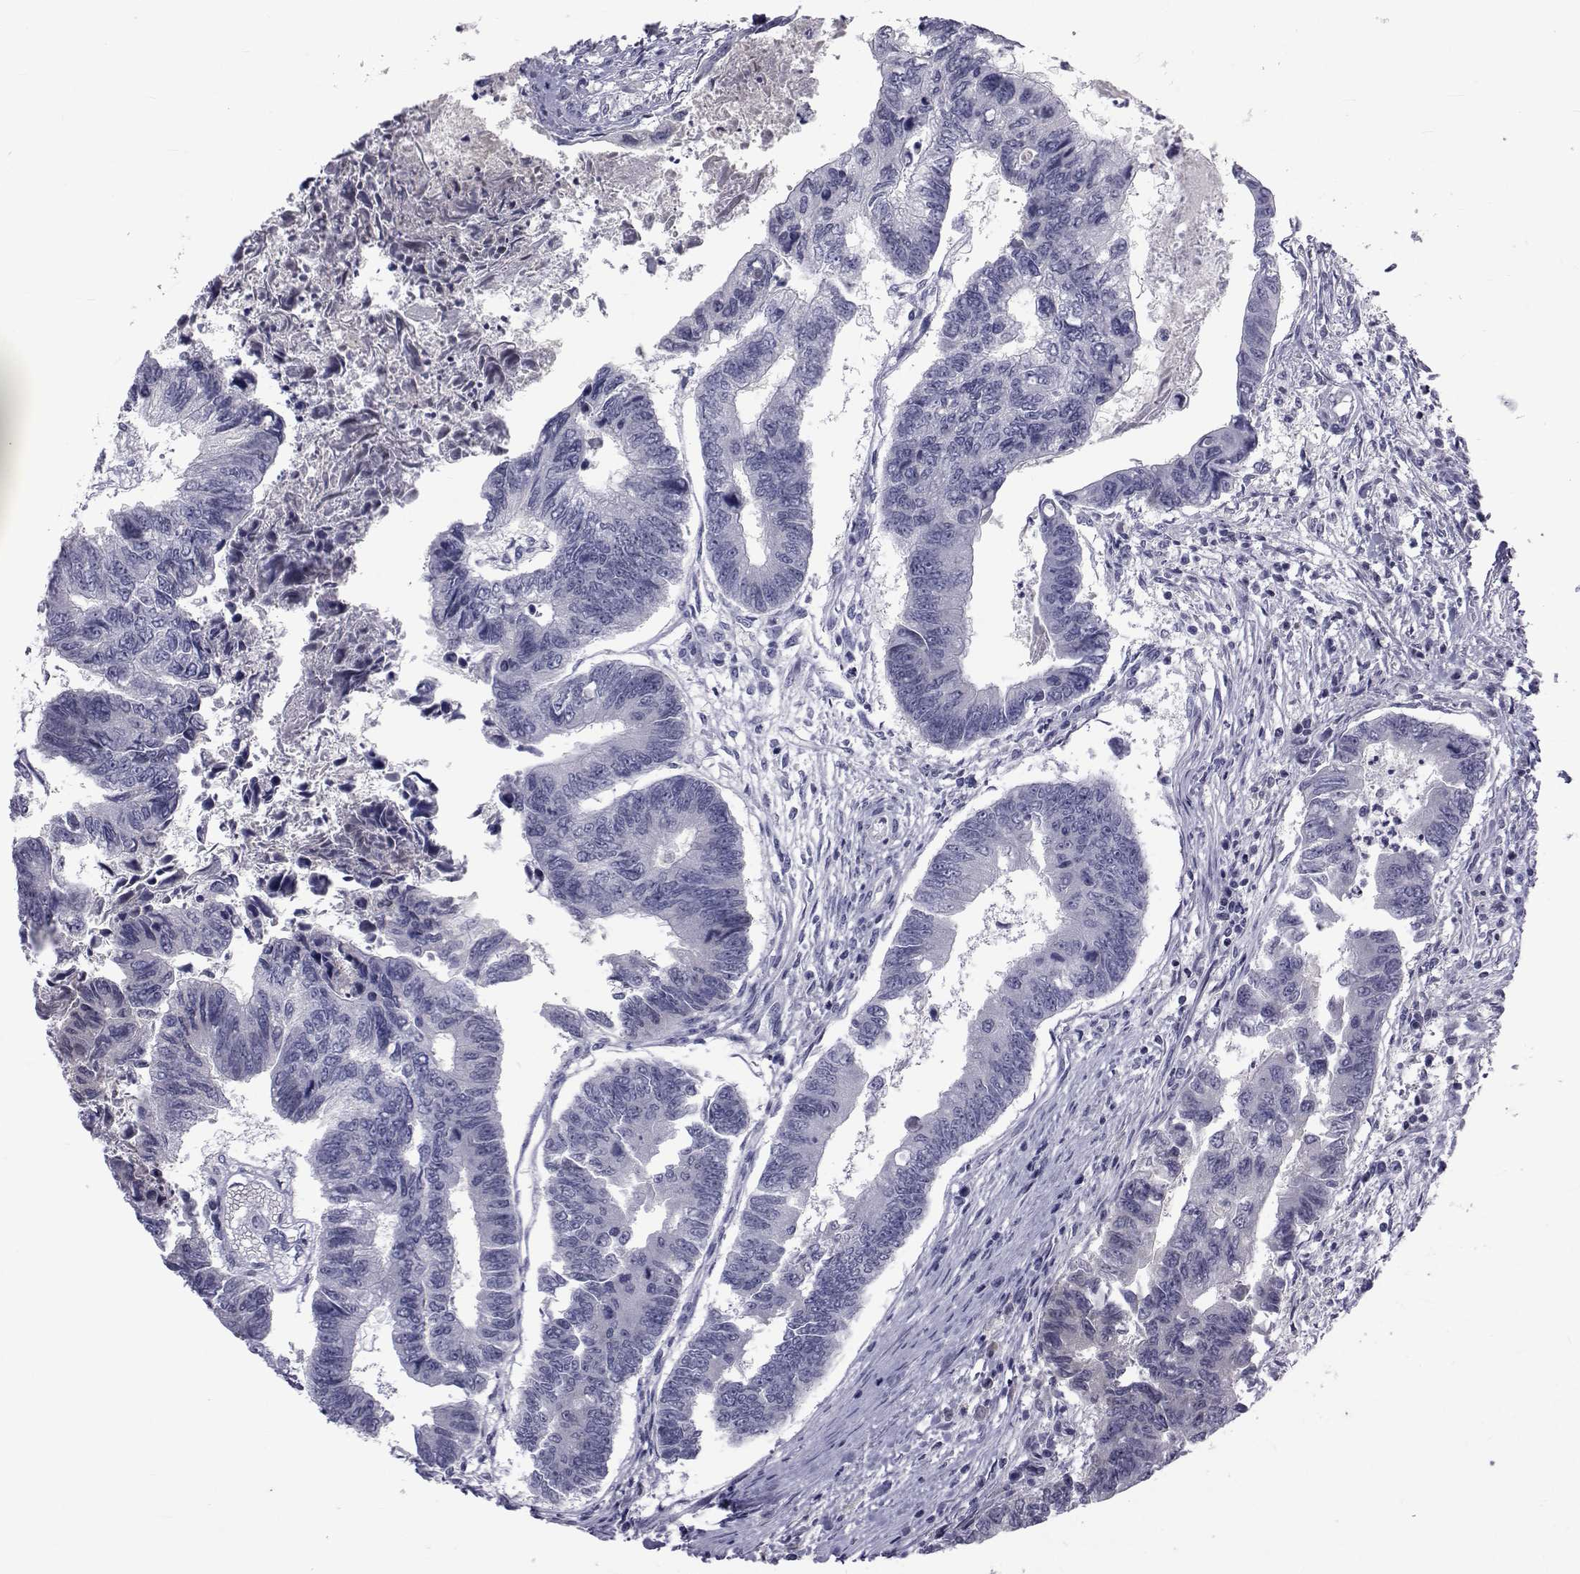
{"staining": {"intensity": "negative", "quantity": "none", "location": "none"}, "tissue": "colorectal cancer", "cell_type": "Tumor cells", "image_type": "cancer", "snomed": [{"axis": "morphology", "description": "Adenocarcinoma, NOS"}, {"axis": "topography", "description": "Colon"}], "caption": "Immunohistochemistry (IHC) photomicrograph of neoplastic tissue: colorectal cancer (adenocarcinoma) stained with DAB shows no significant protein expression in tumor cells.", "gene": "PAX2", "patient": {"sex": "female", "age": 65}}